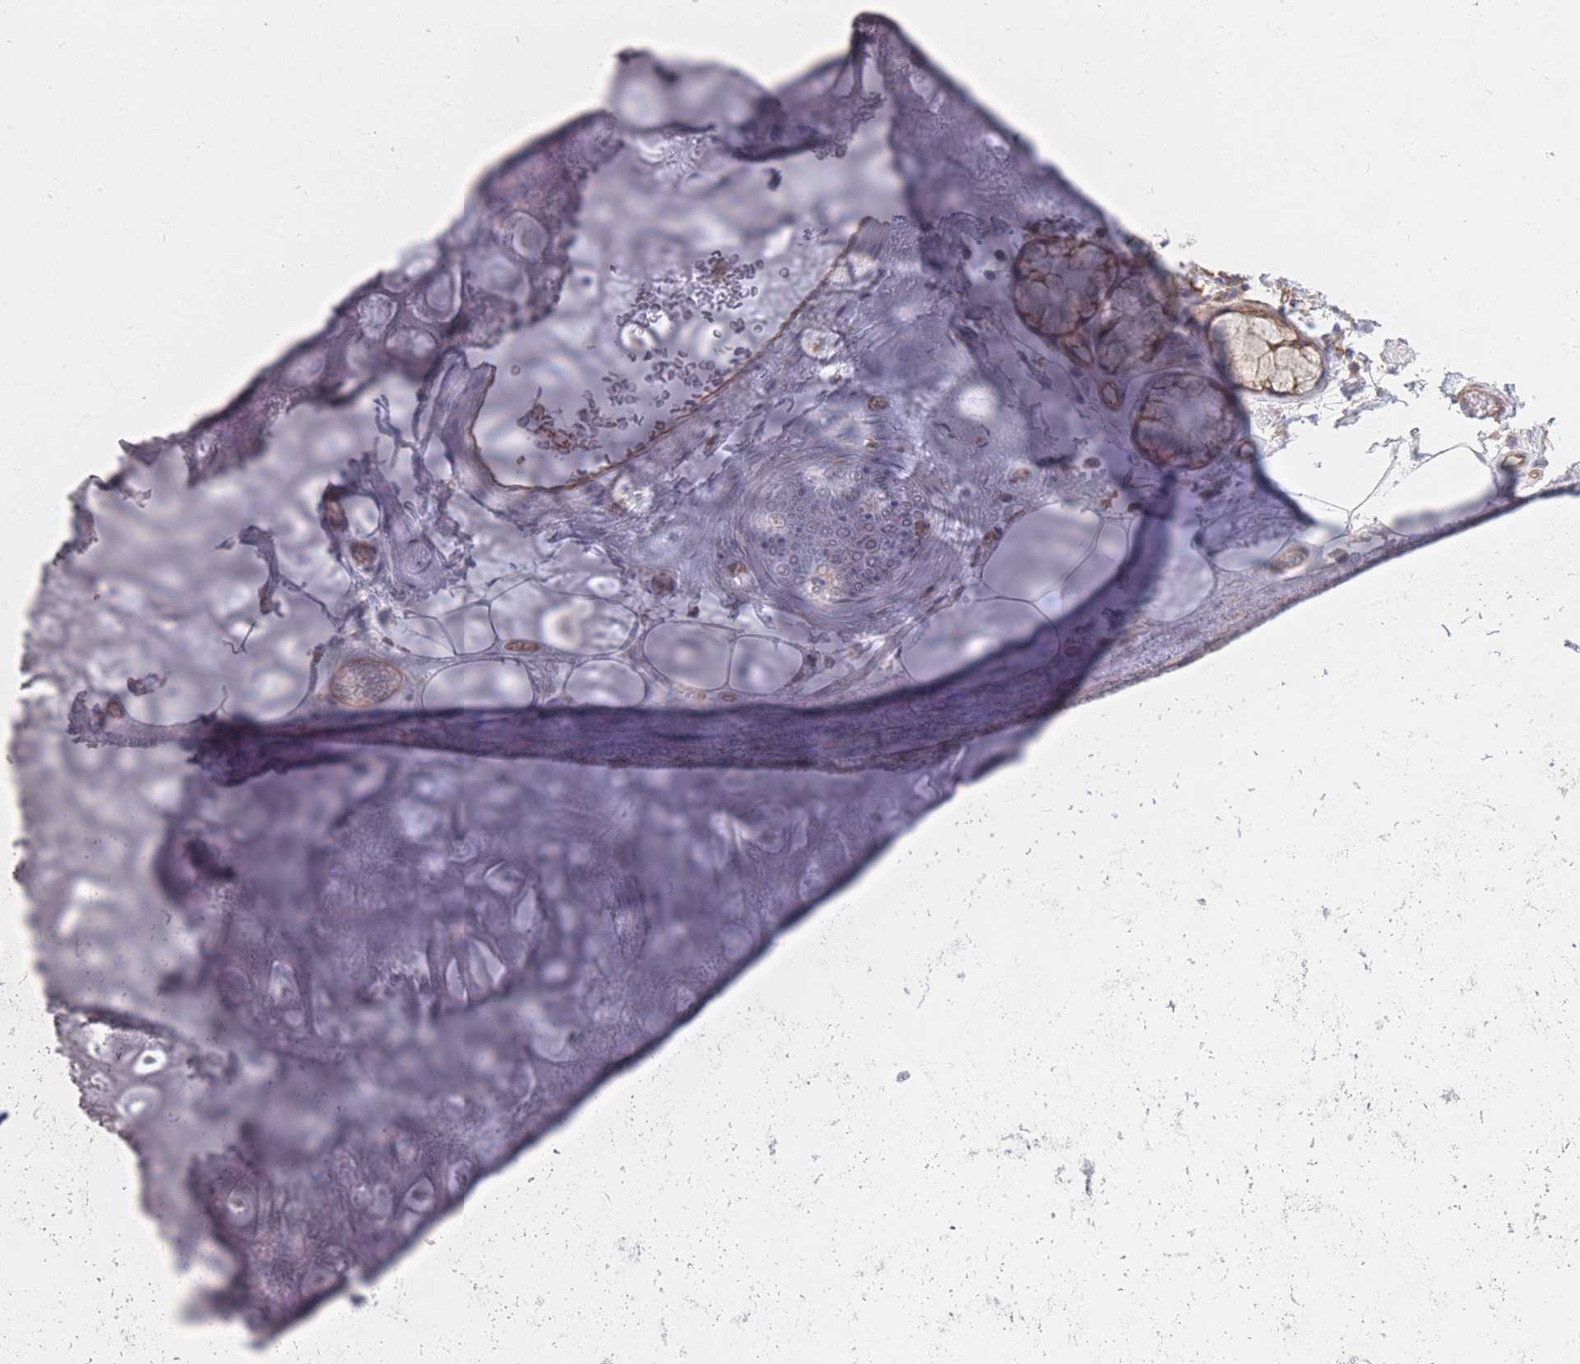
{"staining": {"intensity": "negative", "quantity": "none", "location": "none"}, "tissue": "adipose tissue", "cell_type": "Adipocytes", "image_type": "normal", "snomed": [{"axis": "morphology", "description": "Normal tissue, NOS"}, {"axis": "topography", "description": "Cartilage tissue"}], "caption": "Adipocytes are negative for protein expression in unremarkable human adipose tissue. The staining is performed using DAB brown chromogen with nuclei counter-stained in using hematoxylin.", "gene": "GGA1", "patient": {"sex": "male", "age": 81}}